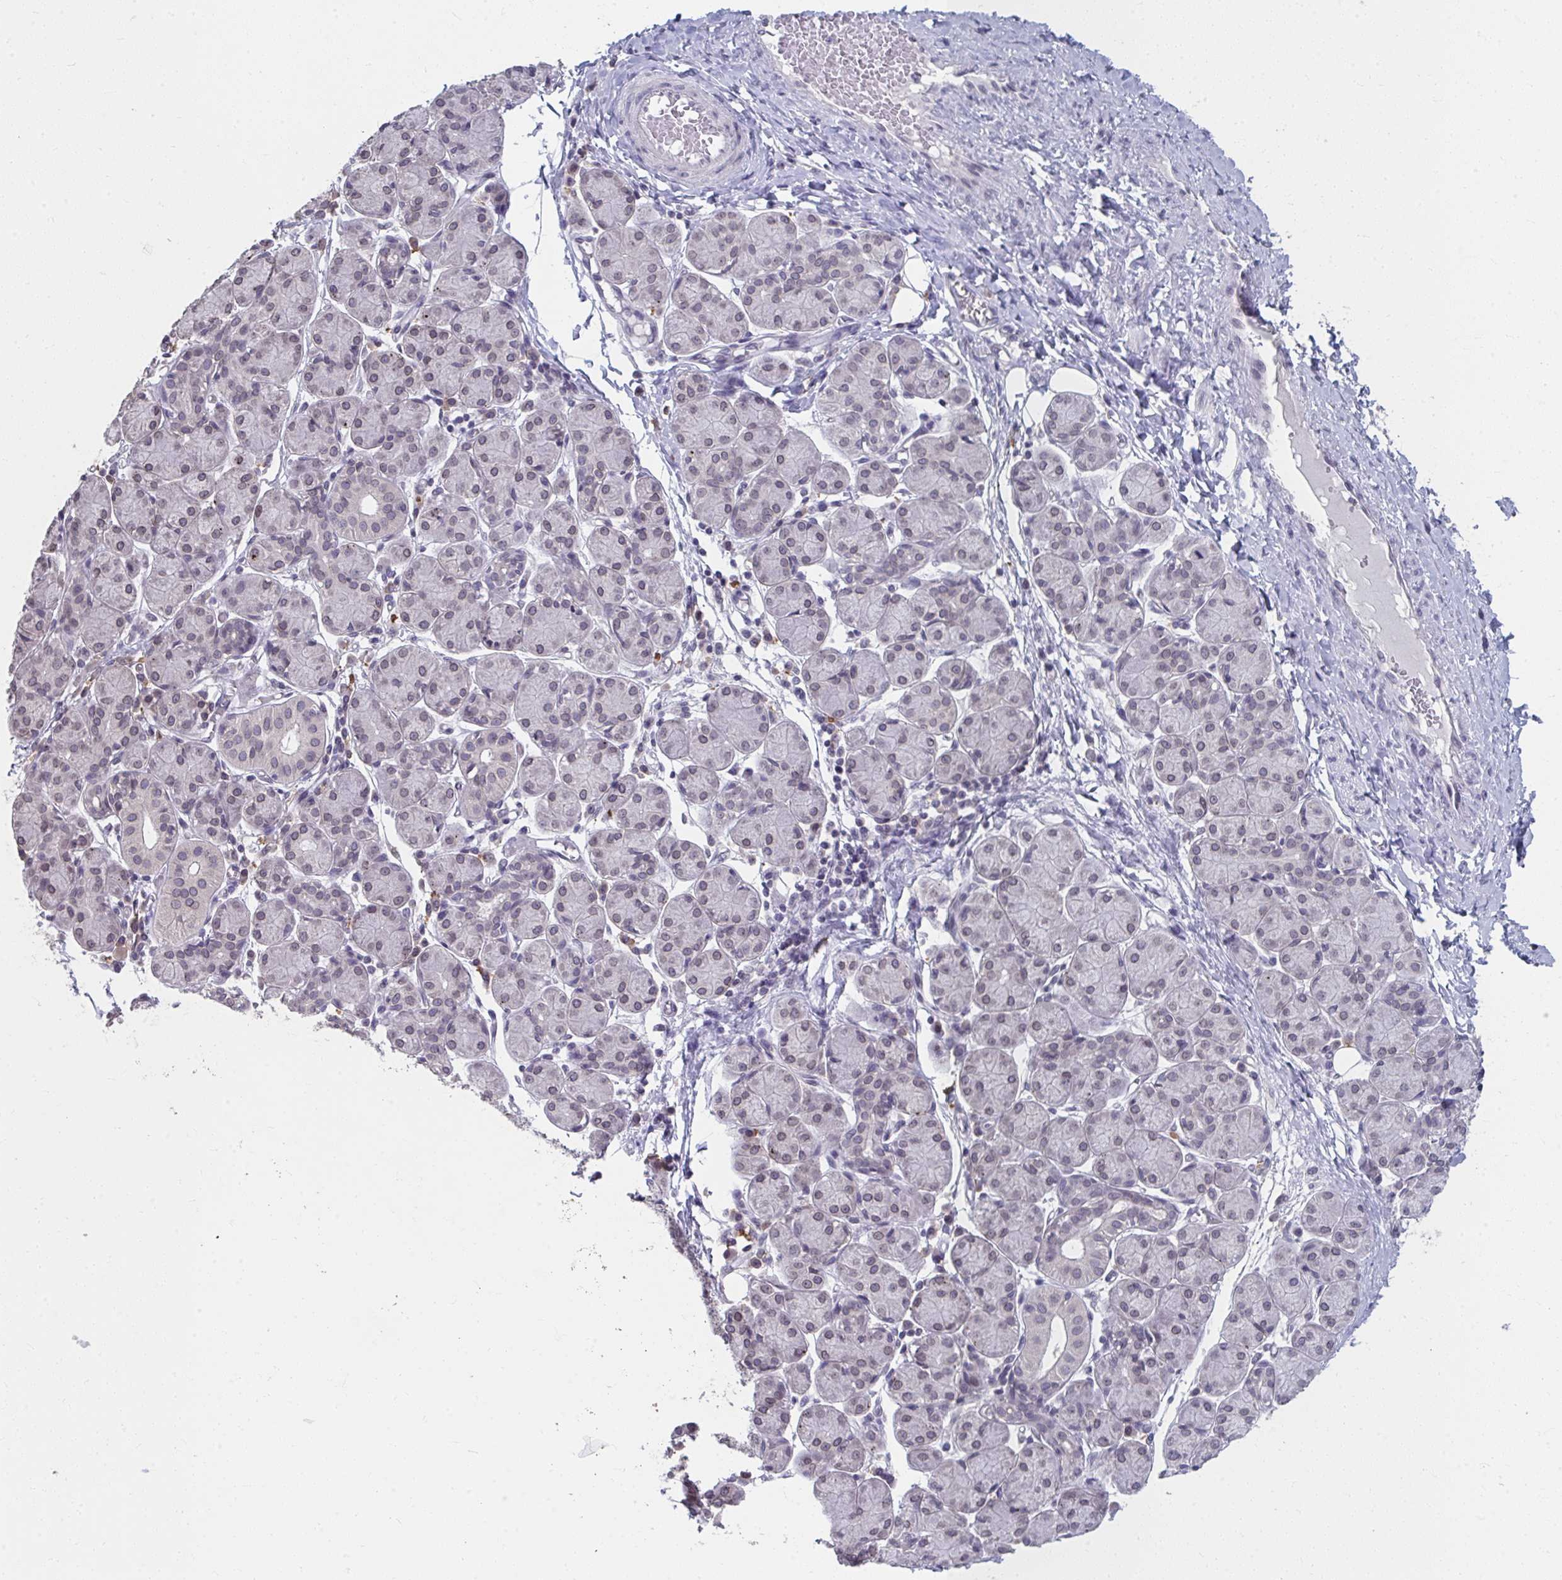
{"staining": {"intensity": "weak", "quantity": "<25%", "location": "nuclear"}, "tissue": "salivary gland", "cell_type": "Glandular cells", "image_type": "normal", "snomed": [{"axis": "morphology", "description": "Normal tissue, NOS"}, {"axis": "morphology", "description": "Inflammation, NOS"}, {"axis": "topography", "description": "Lymph node"}, {"axis": "topography", "description": "Salivary gland"}], "caption": "This image is of benign salivary gland stained with immunohistochemistry to label a protein in brown with the nuclei are counter-stained blue. There is no positivity in glandular cells.", "gene": "NUP133", "patient": {"sex": "male", "age": 3}}